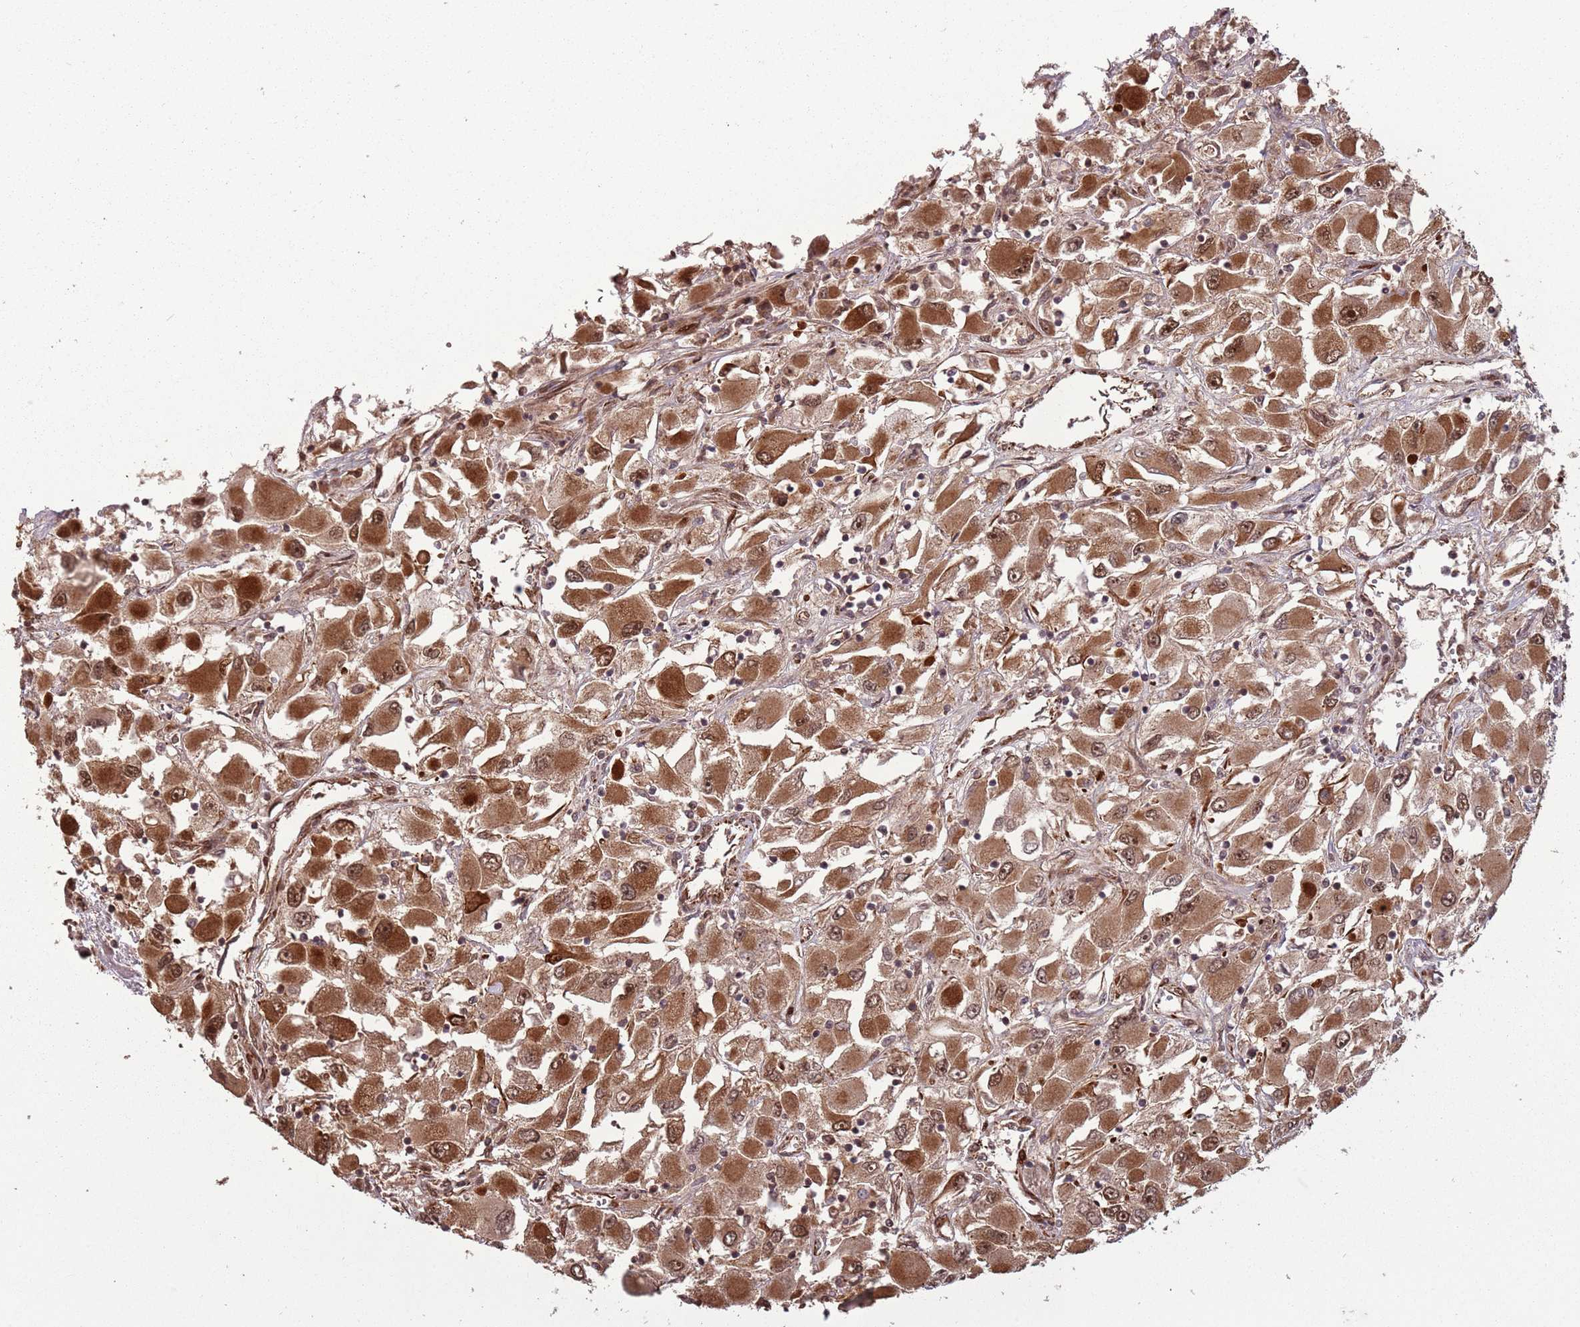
{"staining": {"intensity": "moderate", "quantity": ">75%", "location": "cytoplasmic/membranous,nuclear"}, "tissue": "renal cancer", "cell_type": "Tumor cells", "image_type": "cancer", "snomed": [{"axis": "morphology", "description": "Adenocarcinoma, NOS"}, {"axis": "topography", "description": "Kidney"}], "caption": "A photomicrograph of human renal cancer stained for a protein reveals moderate cytoplasmic/membranous and nuclear brown staining in tumor cells.", "gene": "ADAMTS3", "patient": {"sex": "female", "age": 52}}